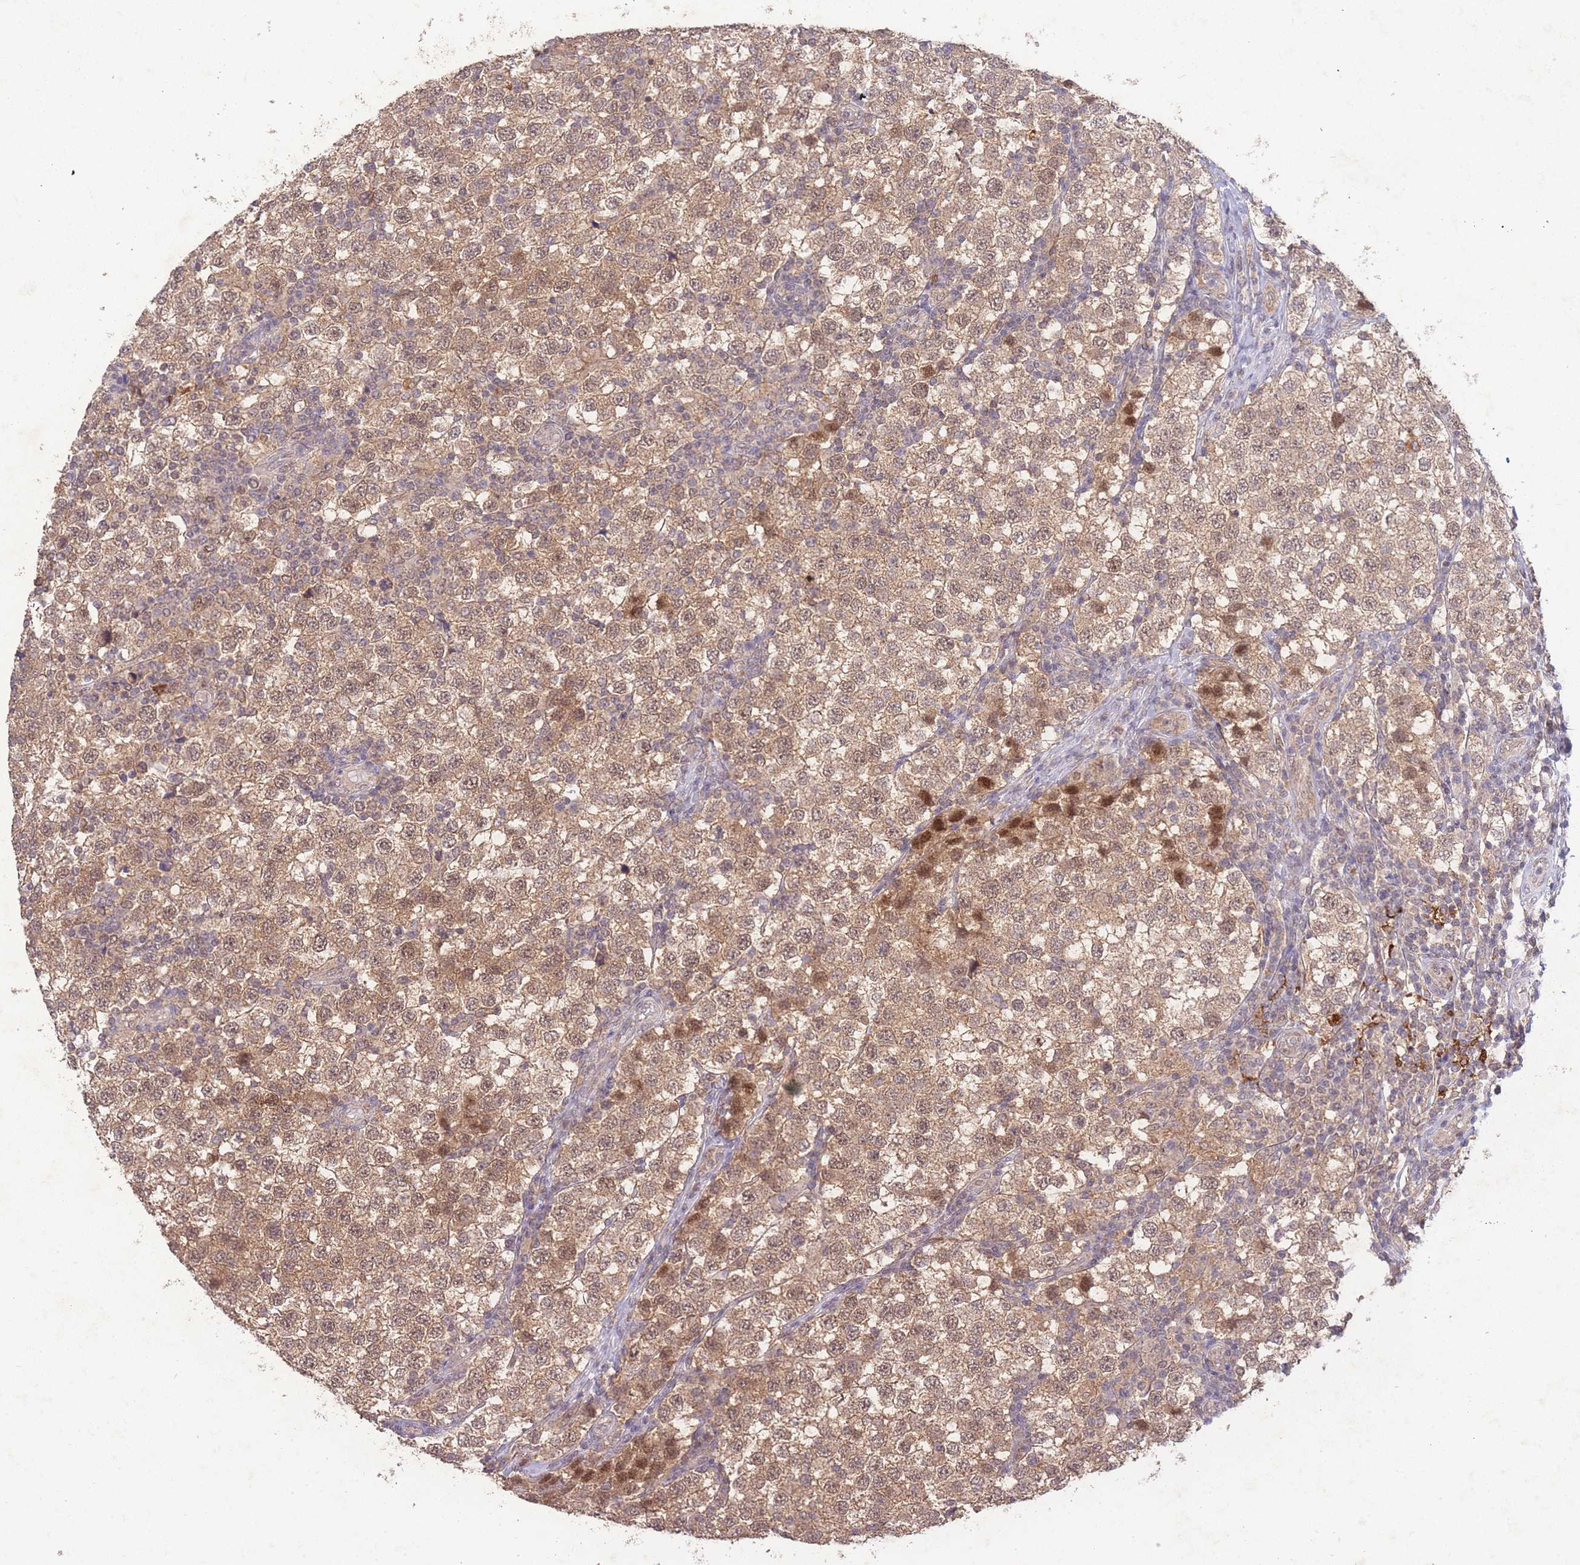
{"staining": {"intensity": "moderate", "quantity": ">75%", "location": "cytoplasmic/membranous,nuclear"}, "tissue": "testis cancer", "cell_type": "Tumor cells", "image_type": "cancer", "snomed": [{"axis": "morphology", "description": "Seminoma, NOS"}, {"axis": "topography", "description": "Testis"}], "caption": "There is medium levels of moderate cytoplasmic/membranous and nuclear positivity in tumor cells of testis seminoma, as demonstrated by immunohistochemical staining (brown color).", "gene": "RNF144B", "patient": {"sex": "male", "age": 34}}